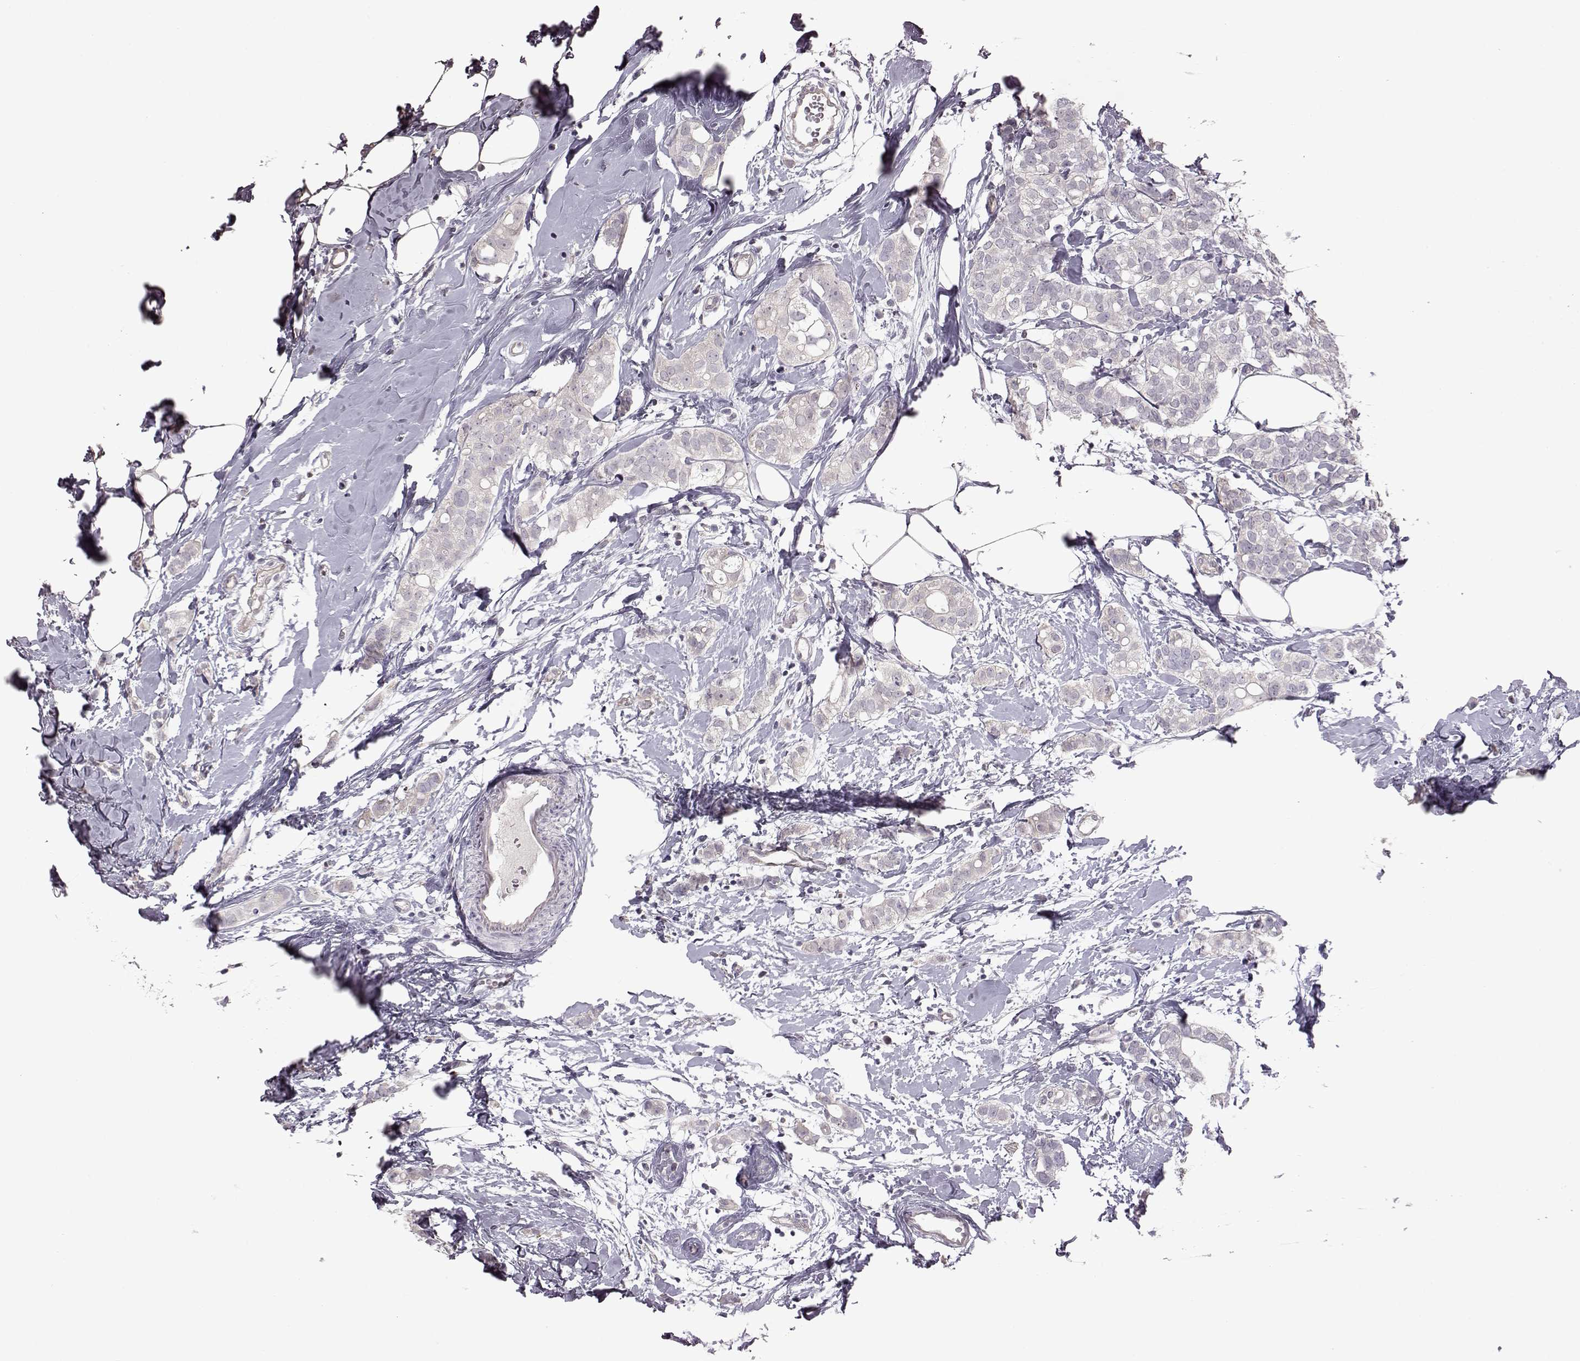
{"staining": {"intensity": "negative", "quantity": "none", "location": "none"}, "tissue": "breast cancer", "cell_type": "Tumor cells", "image_type": "cancer", "snomed": [{"axis": "morphology", "description": "Duct carcinoma"}, {"axis": "topography", "description": "Breast"}], "caption": "The image exhibits no staining of tumor cells in breast invasive ductal carcinoma.", "gene": "GAL", "patient": {"sex": "female", "age": 40}}